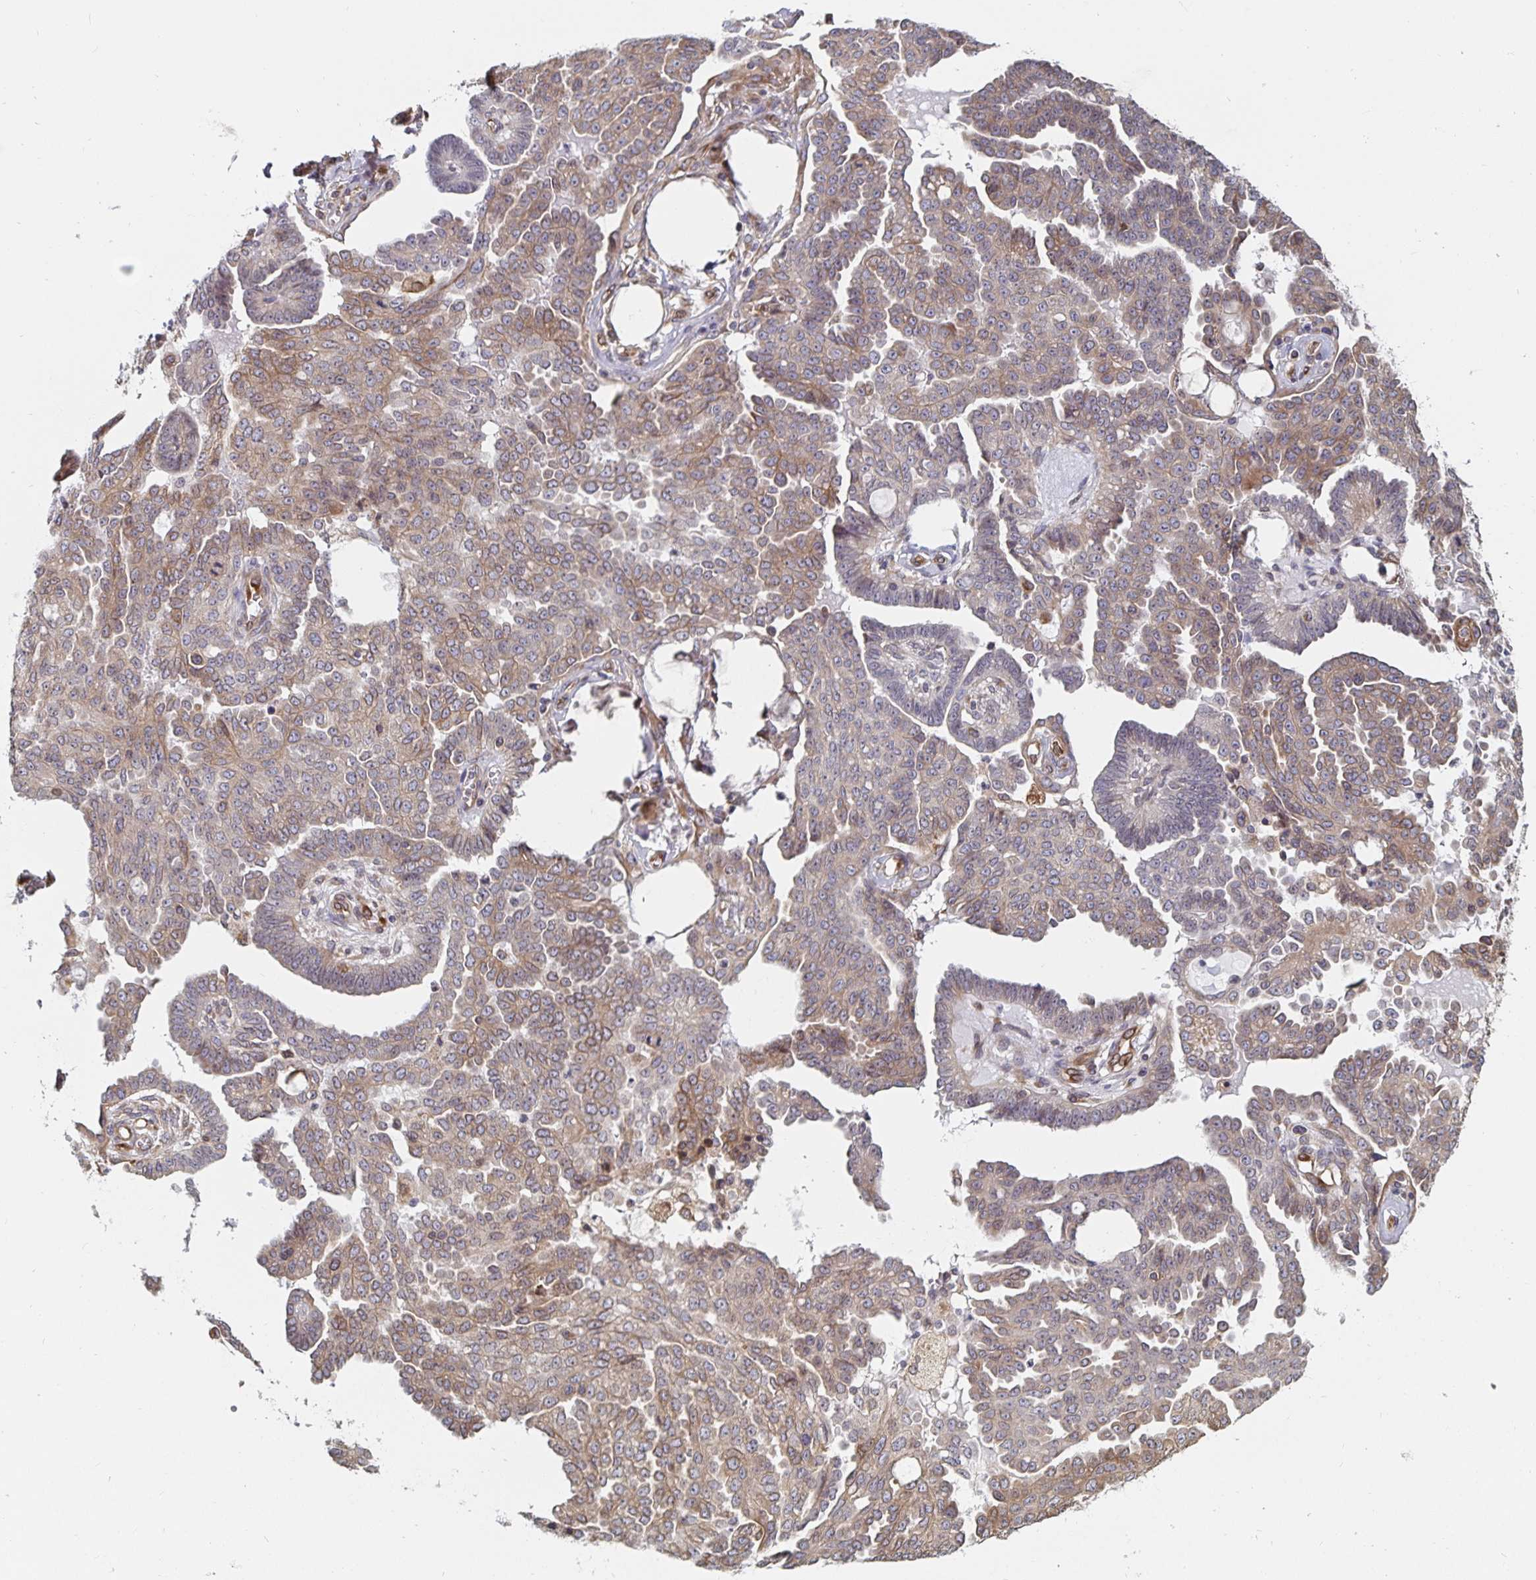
{"staining": {"intensity": "weak", "quantity": "25%-75%", "location": "cytoplasmic/membranous"}, "tissue": "ovarian cancer", "cell_type": "Tumor cells", "image_type": "cancer", "snomed": [{"axis": "morphology", "description": "Cystadenocarcinoma, serous, NOS"}, {"axis": "topography", "description": "Ovary"}], "caption": "Immunohistochemistry staining of serous cystadenocarcinoma (ovarian), which exhibits low levels of weak cytoplasmic/membranous expression in about 25%-75% of tumor cells indicating weak cytoplasmic/membranous protein positivity. The staining was performed using DAB (brown) for protein detection and nuclei were counterstained in hematoxylin (blue).", "gene": "BCAP29", "patient": {"sex": "female", "age": 71}}